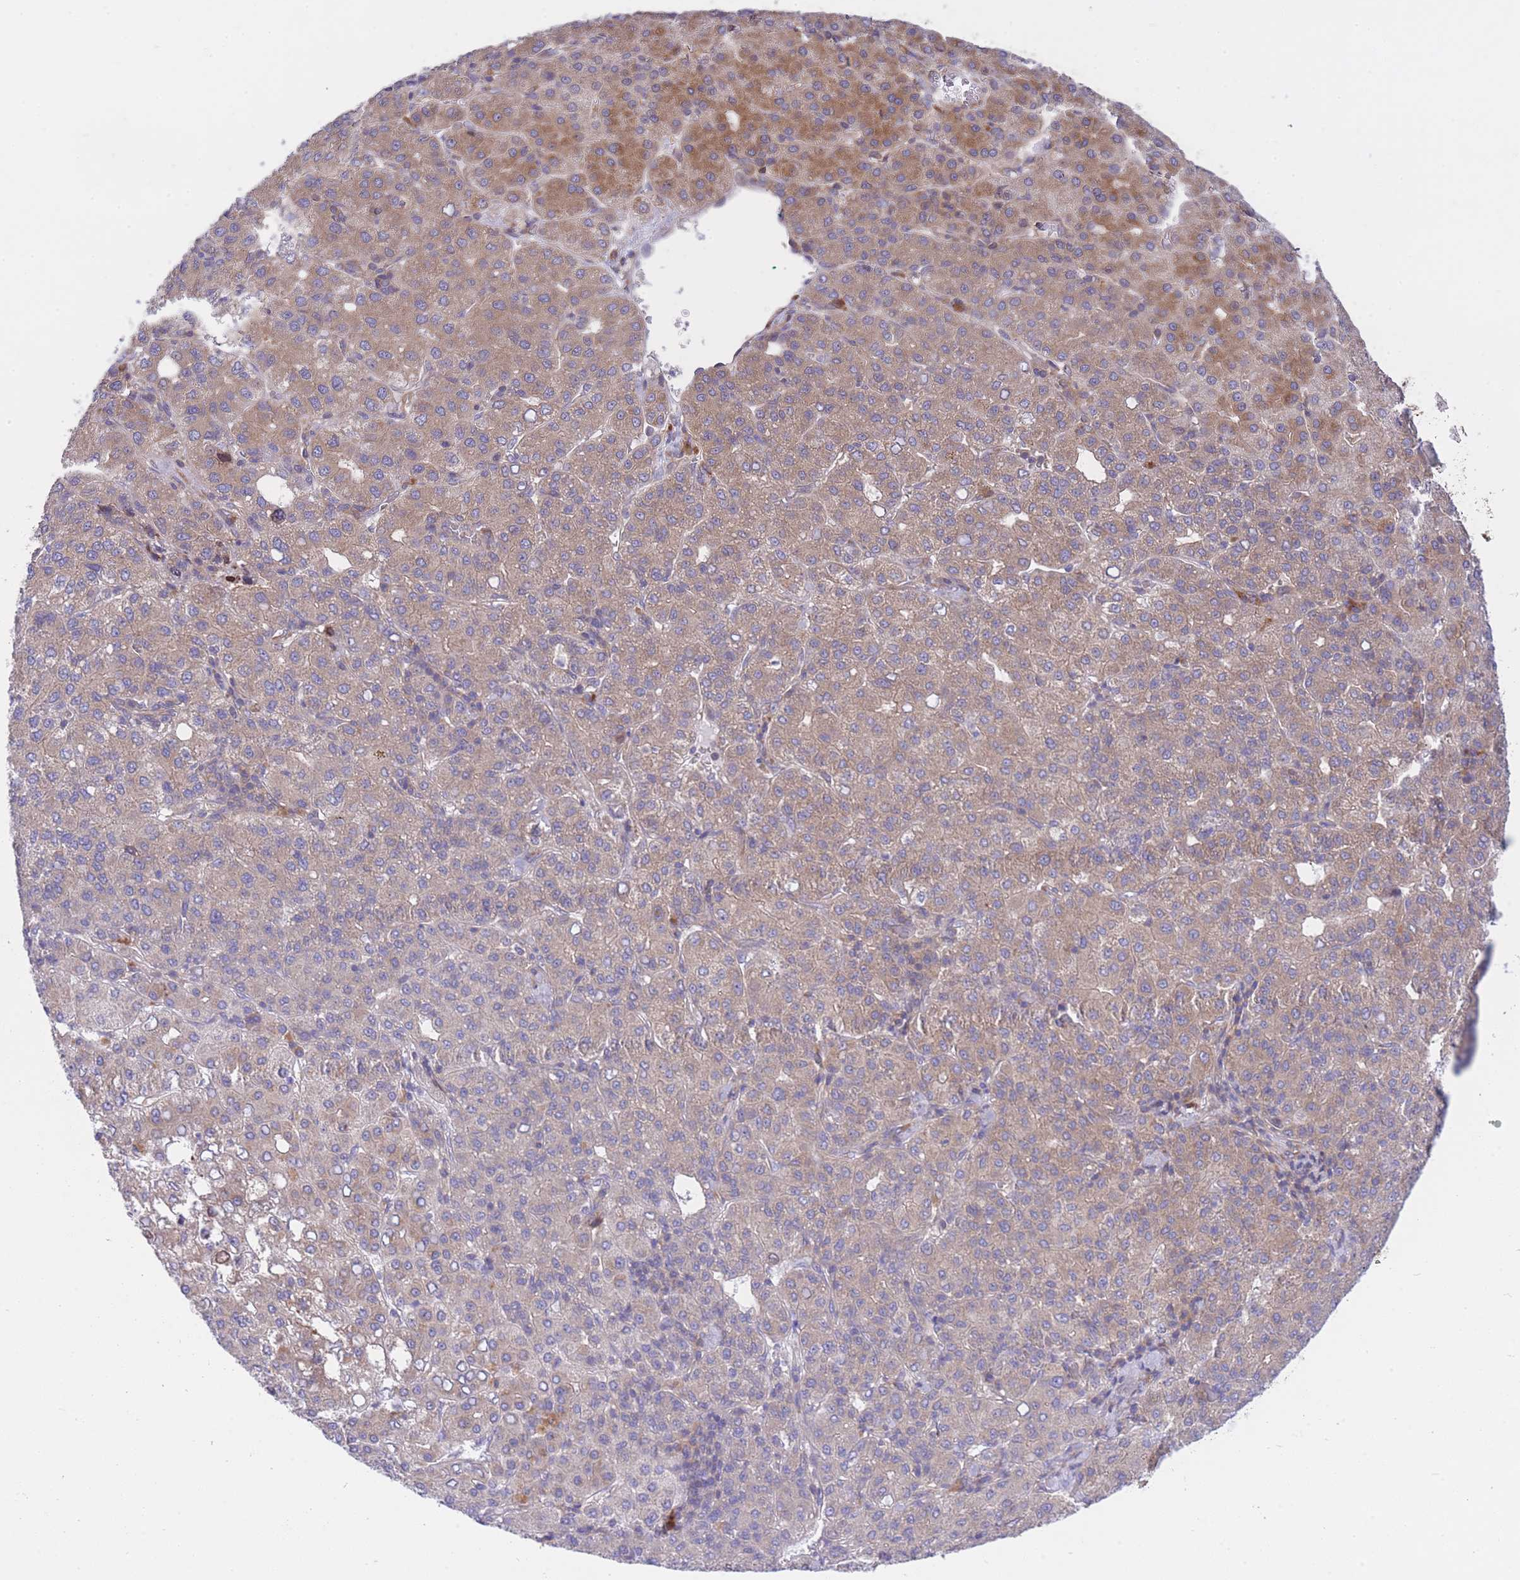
{"staining": {"intensity": "moderate", "quantity": "25%-75%", "location": "cytoplasmic/membranous"}, "tissue": "liver cancer", "cell_type": "Tumor cells", "image_type": "cancer", "snomed": [{"axis": "morphology", "description": "Carcinoma, Hepatocellular, NOS"}, {"axis": "topography", "description": "Liver"}], "caption": "Protein staining by IHC displays moderate cytoplasmic/membranous expression in about 25%-75% of tumor cells in liver hepatocellular carcinoma.", "gene": "EIF2B2", "patient": {"sex": "male", "age": 65}}